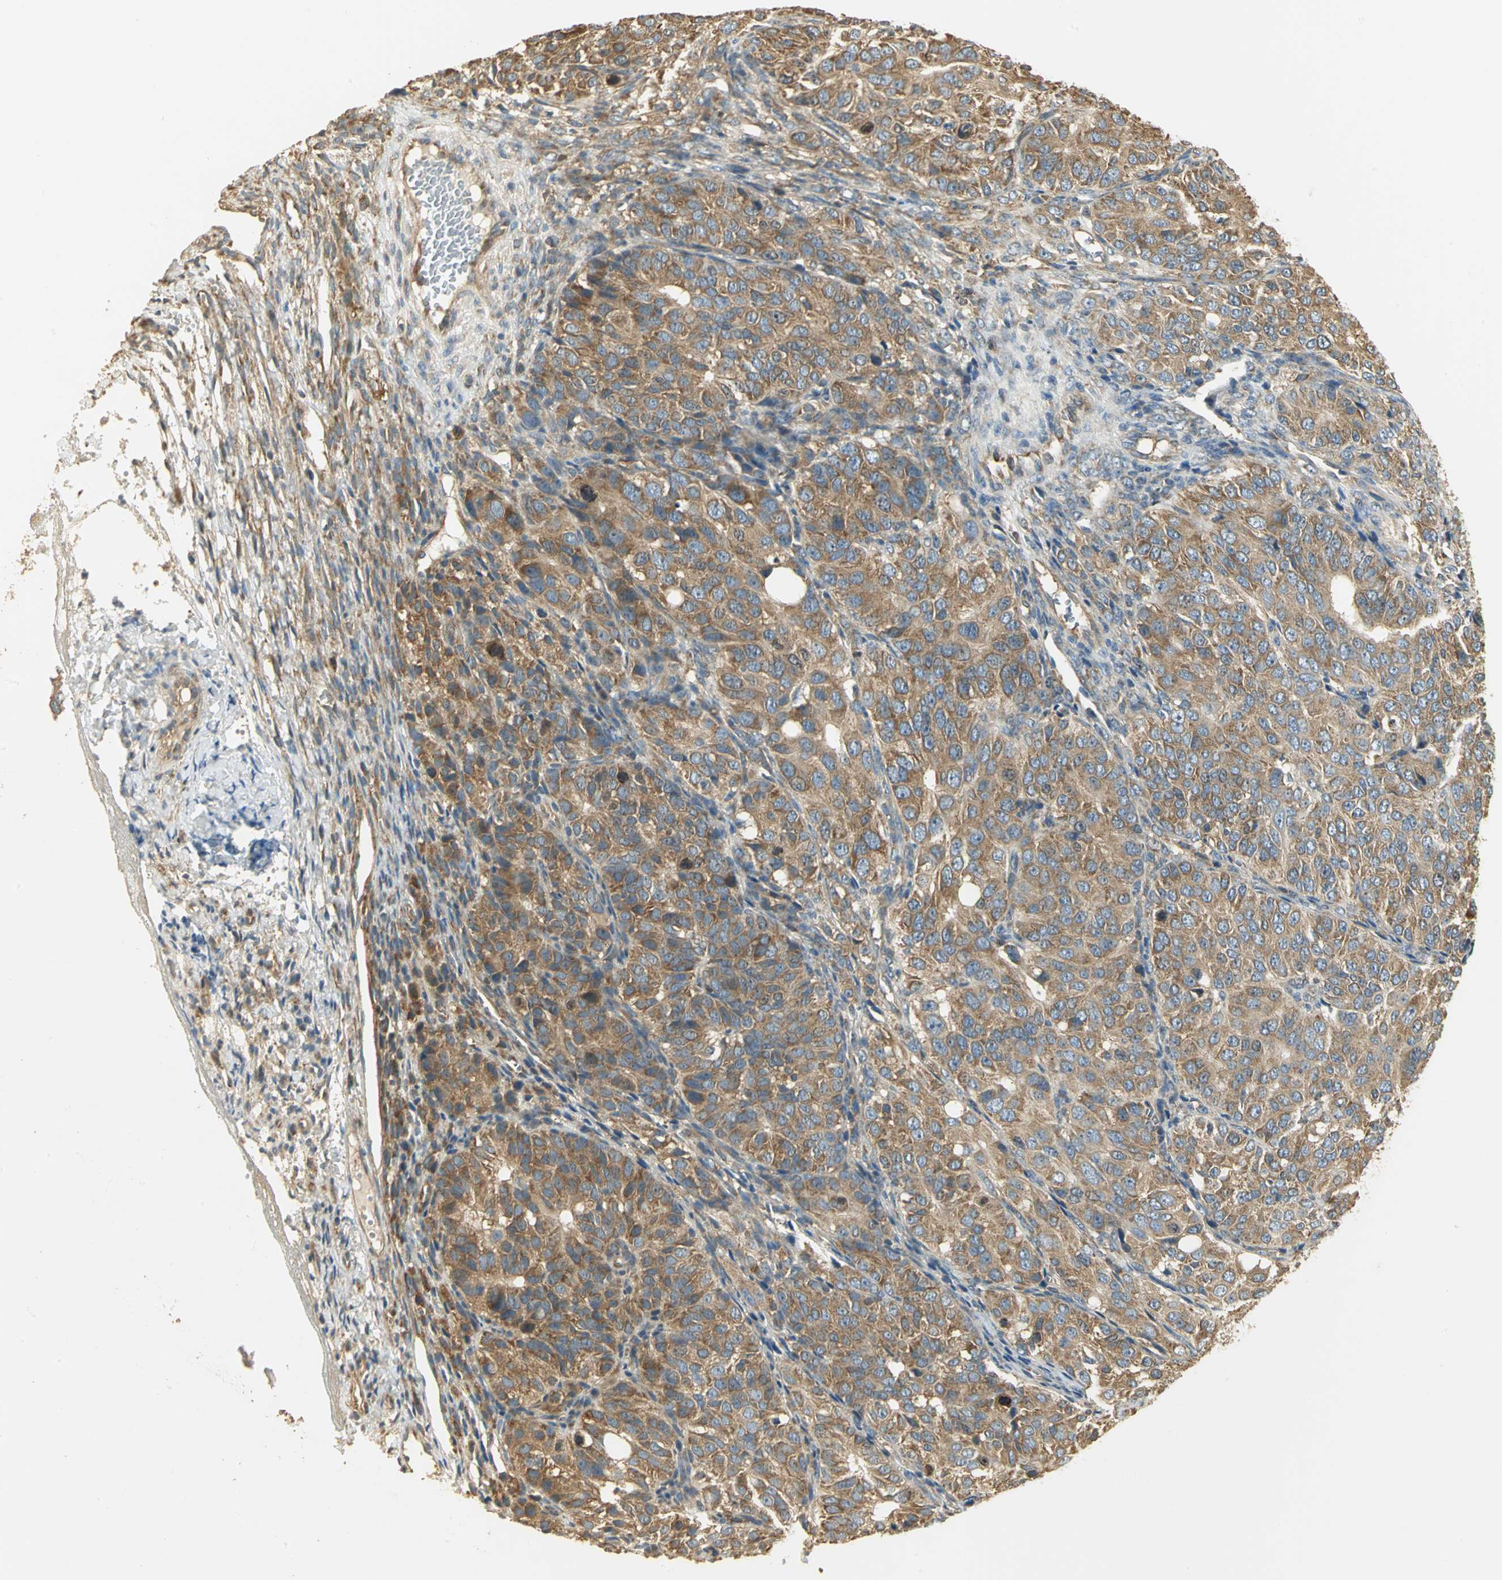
{"staining": {"intensity": "moderate", "quantity": ">75%", "location": "cytoplasmic/membranous"}, "tissue": "ovarian cancer", "cell_type": "Tumor cells", "image_type": "cancer", "snomed": [{"axis": "morphology", "description": "Carcinoma, endometroid"}, {"axis": "topography", "description": "Ovary"}], "caption": "Immunohistochemical staining of endometroid carcinoma (ovarian) reveals moderate cytoplasmic/membranous protein staining in approximately >75% of tumor cells.", "gene": "RARS1", "patient": {"sex": "female", "age": 51}}